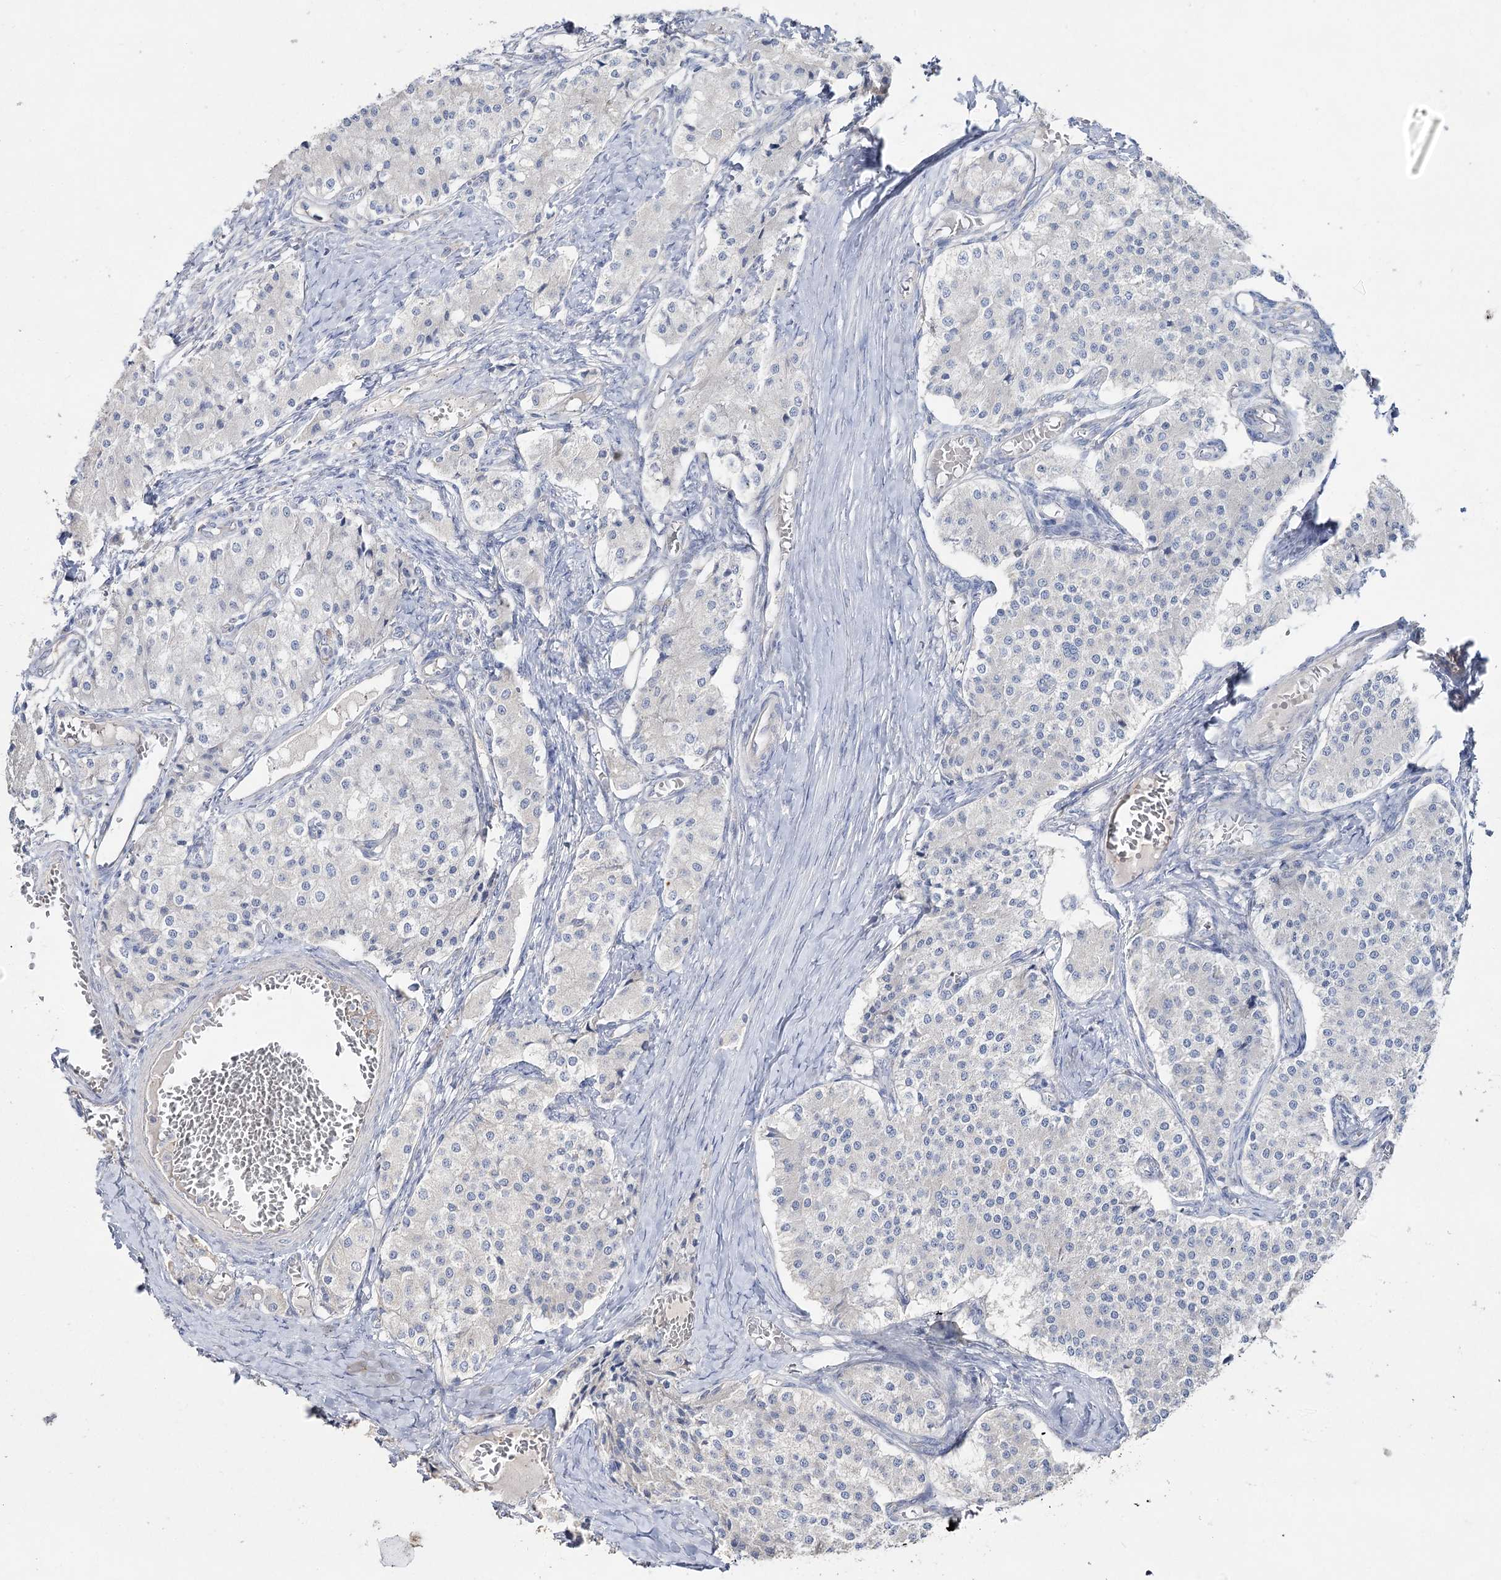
{"staining": {"intensity": "negative", "quantity": "none", "location": "none"}, "tissue": "carcinoid", "cell_type": "Tumor cells", "image_type": "cancer", "snomed": [{"axis": "morphology", "description": "Carcinoid, malignant, NOS"}, {"axis": "topography", "description": "Colon"}], "caption": "The micrograph reveals no staining of tumor cells in carcinoid.", "gene": "TMEM187", "patient": {"sex": "female", "age": 52}}